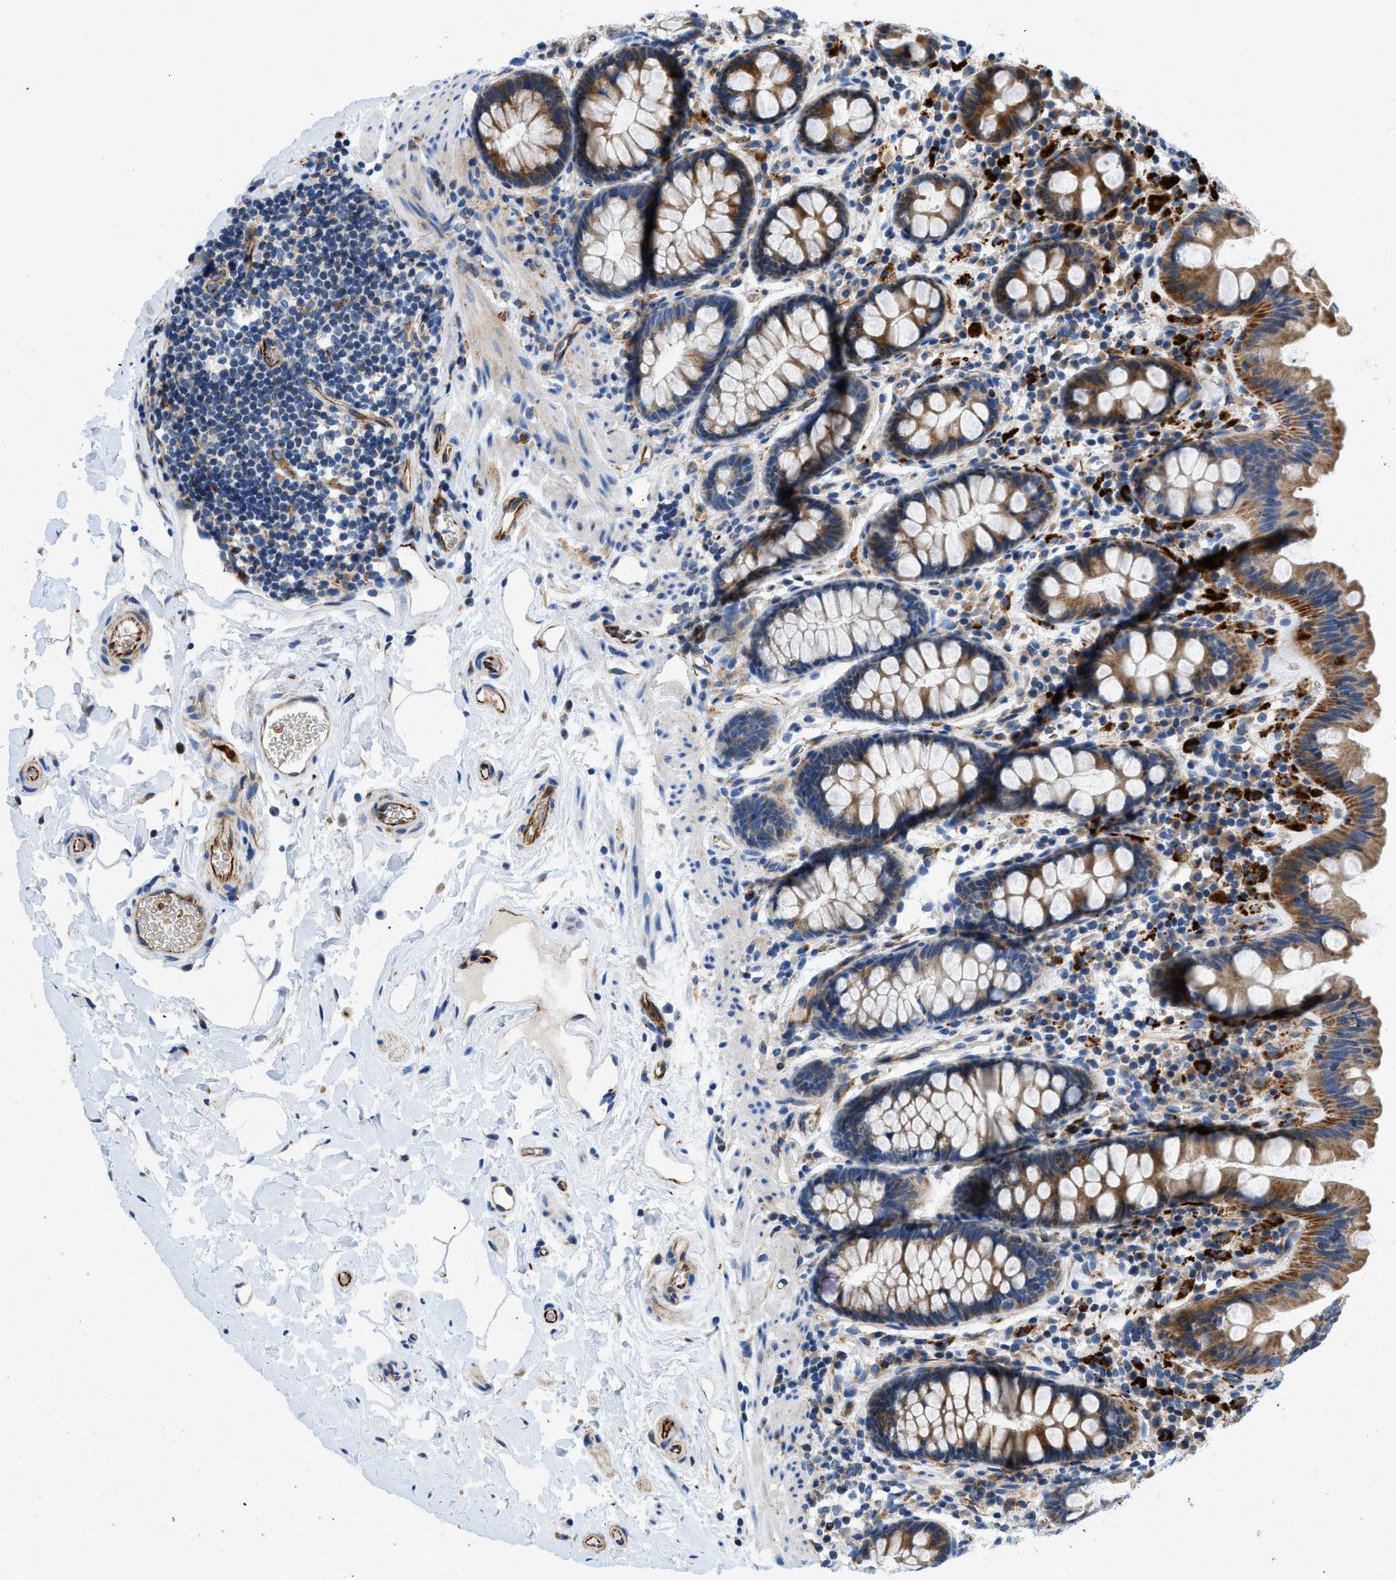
{"staining": {"intensity": "moderate", "quantity": "25%-75%", "location": "cytoplasmic/membranous"}, "tissue": "colon", "cell_type": "Endothelial cells", "image_type": "normal", "snomed": [{"axis": "morphology", "description": "Normal tissue, NOS"}, {"axis": "topography", "description": "Colon"}], "caption": "Approximately 25%-75% of endothelial cells in normal human colon exhibit moderate cytoplasmic/membranous protein positivity as visualized by brown immunohistochemical staining.", "gene": "ZNF831", "patient": {"sex": "female", "age": 80}}